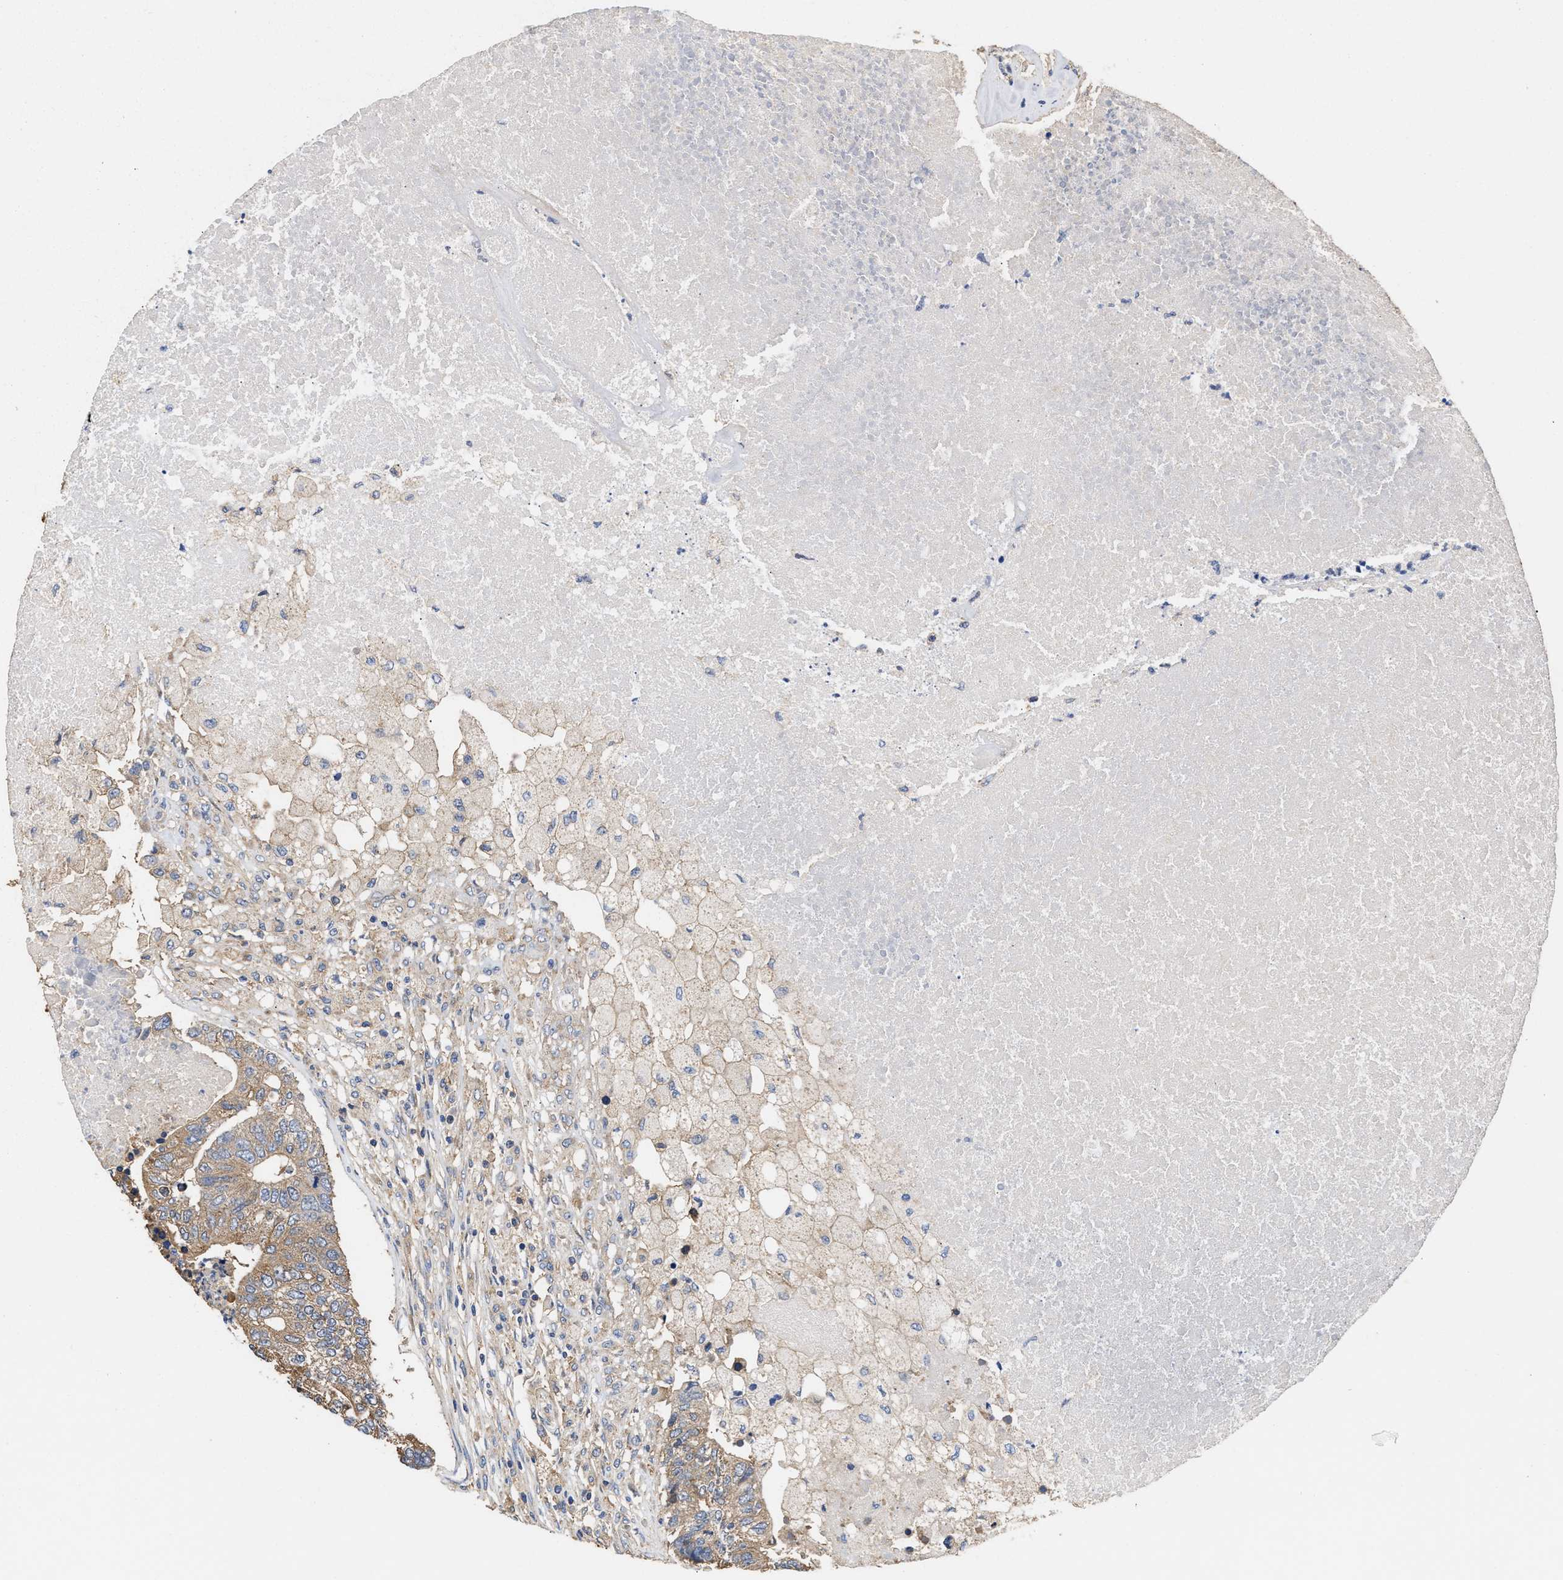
{"staining": {"intensity": "moderate", "quantity": ">75%", "location": "cytoplasmic/membranous"}, "tissue": "colorectal cancer", "cell_type": "Tumor cells", "image_type": "cancer", "snomed": [{"axis": "morphology", "description": "Adenocarcinoma, NOS"}, {"axis": "topography", "description": "Colon"}], "caption": "The immunohistochemical stain highlights moderate cytoplasmic/membranous positivity in tumor cells of adenocarcinoma (colorectal) tissue.", "gene": "KLB", "patient": {"sex": "female", "age": 67}}